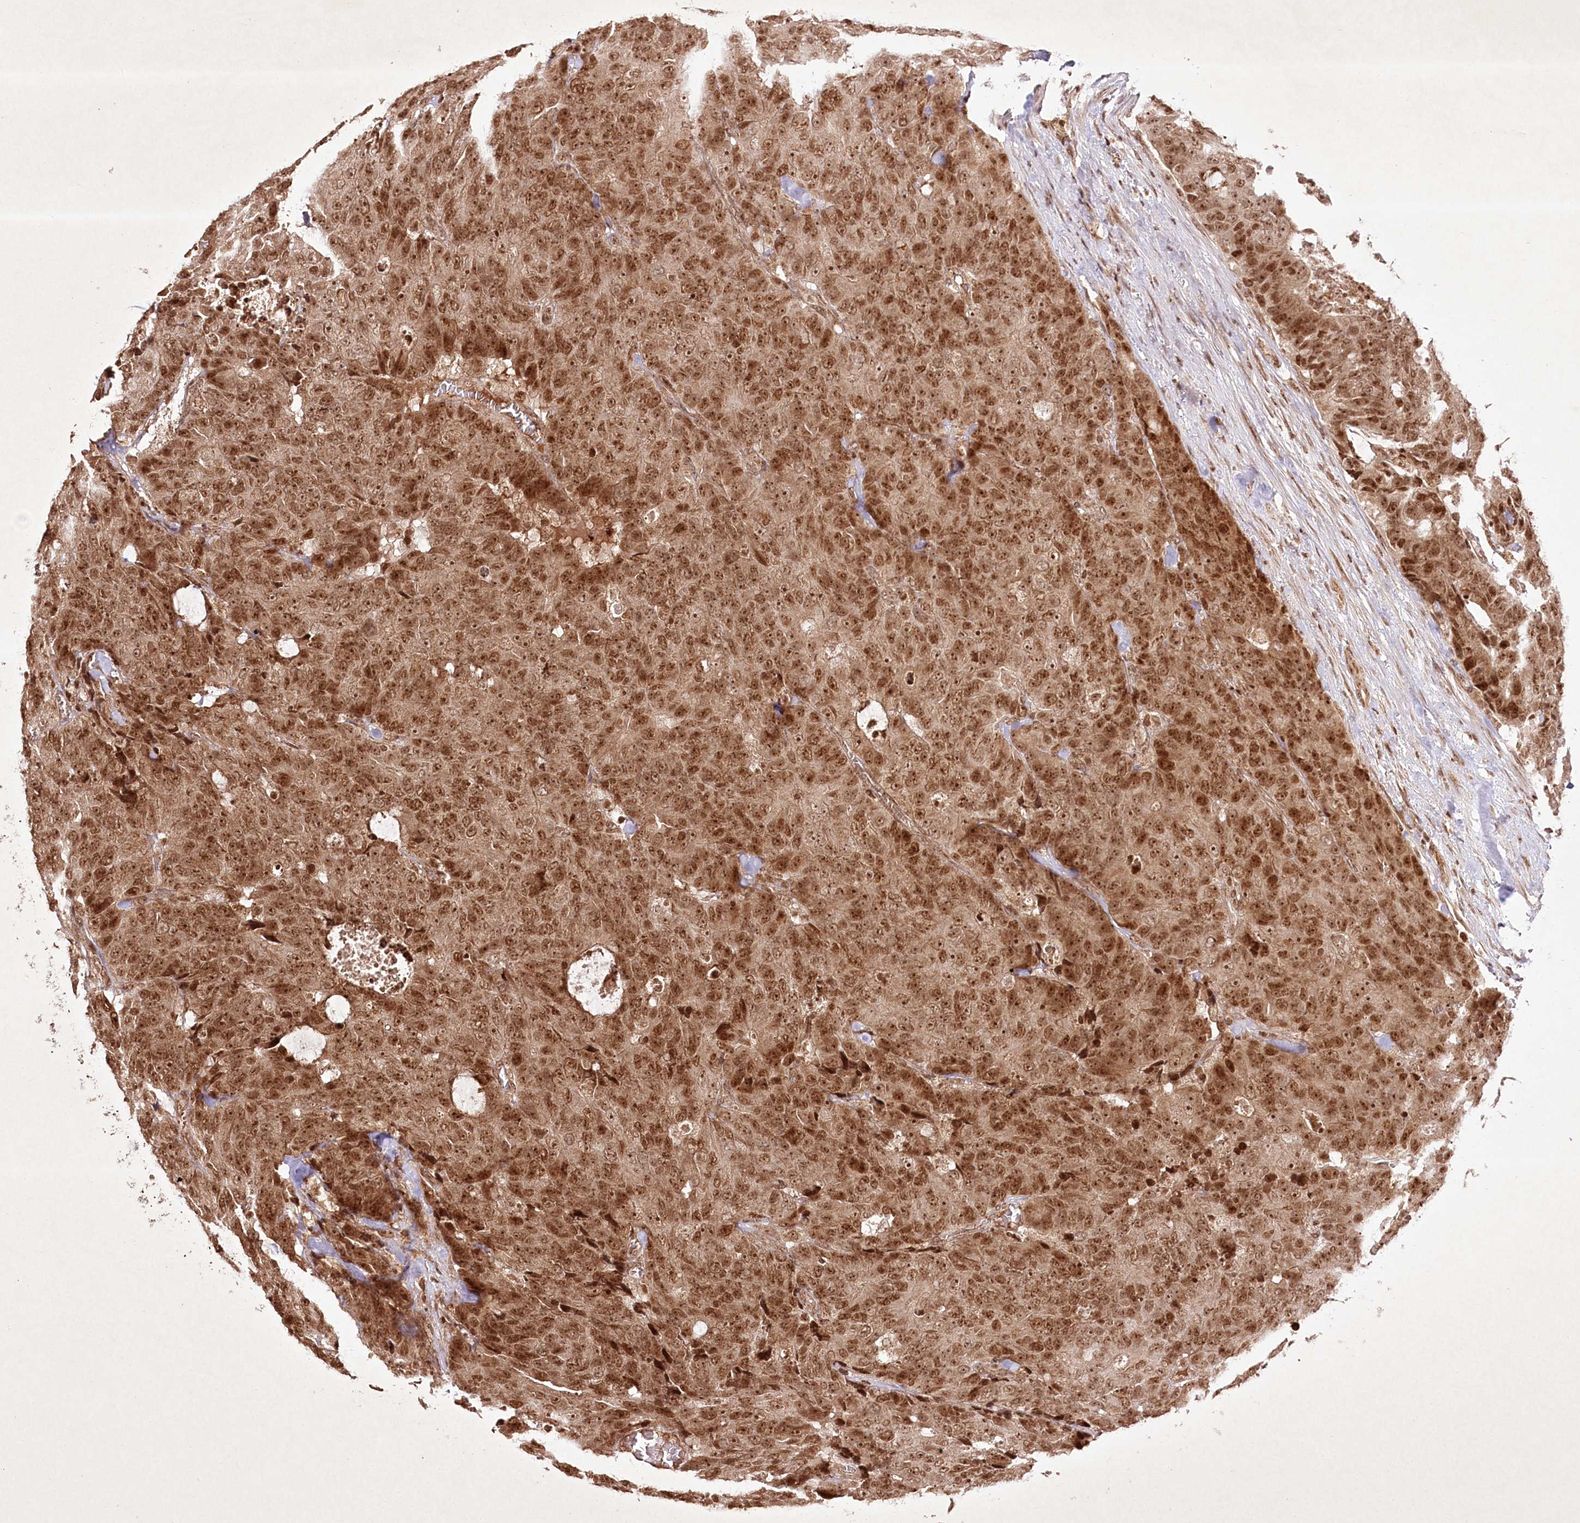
{"staining": {"intensity": "moderate", "quantity": ">75%", "location": "cytoplasmic/membranous,nuclear"}, "tissue": "colorectal cancer", "cell_type": "Tumor cells", "image_type": "cancer", "snomed": [{"axis": "morphology", "description": "Adenocarcinoma, NOS"}, {"axis": "topography", "description": "Colon"}], "caption": "This is an image of immunohistochemistry staining of colorectal cancer (adenocarcinoma), which shows moderate expression in the cytoplasmic/membranous and nuclear of tumor cells.", "gene": "CARM1", "patient": {"sex": "female", "age": 86}}